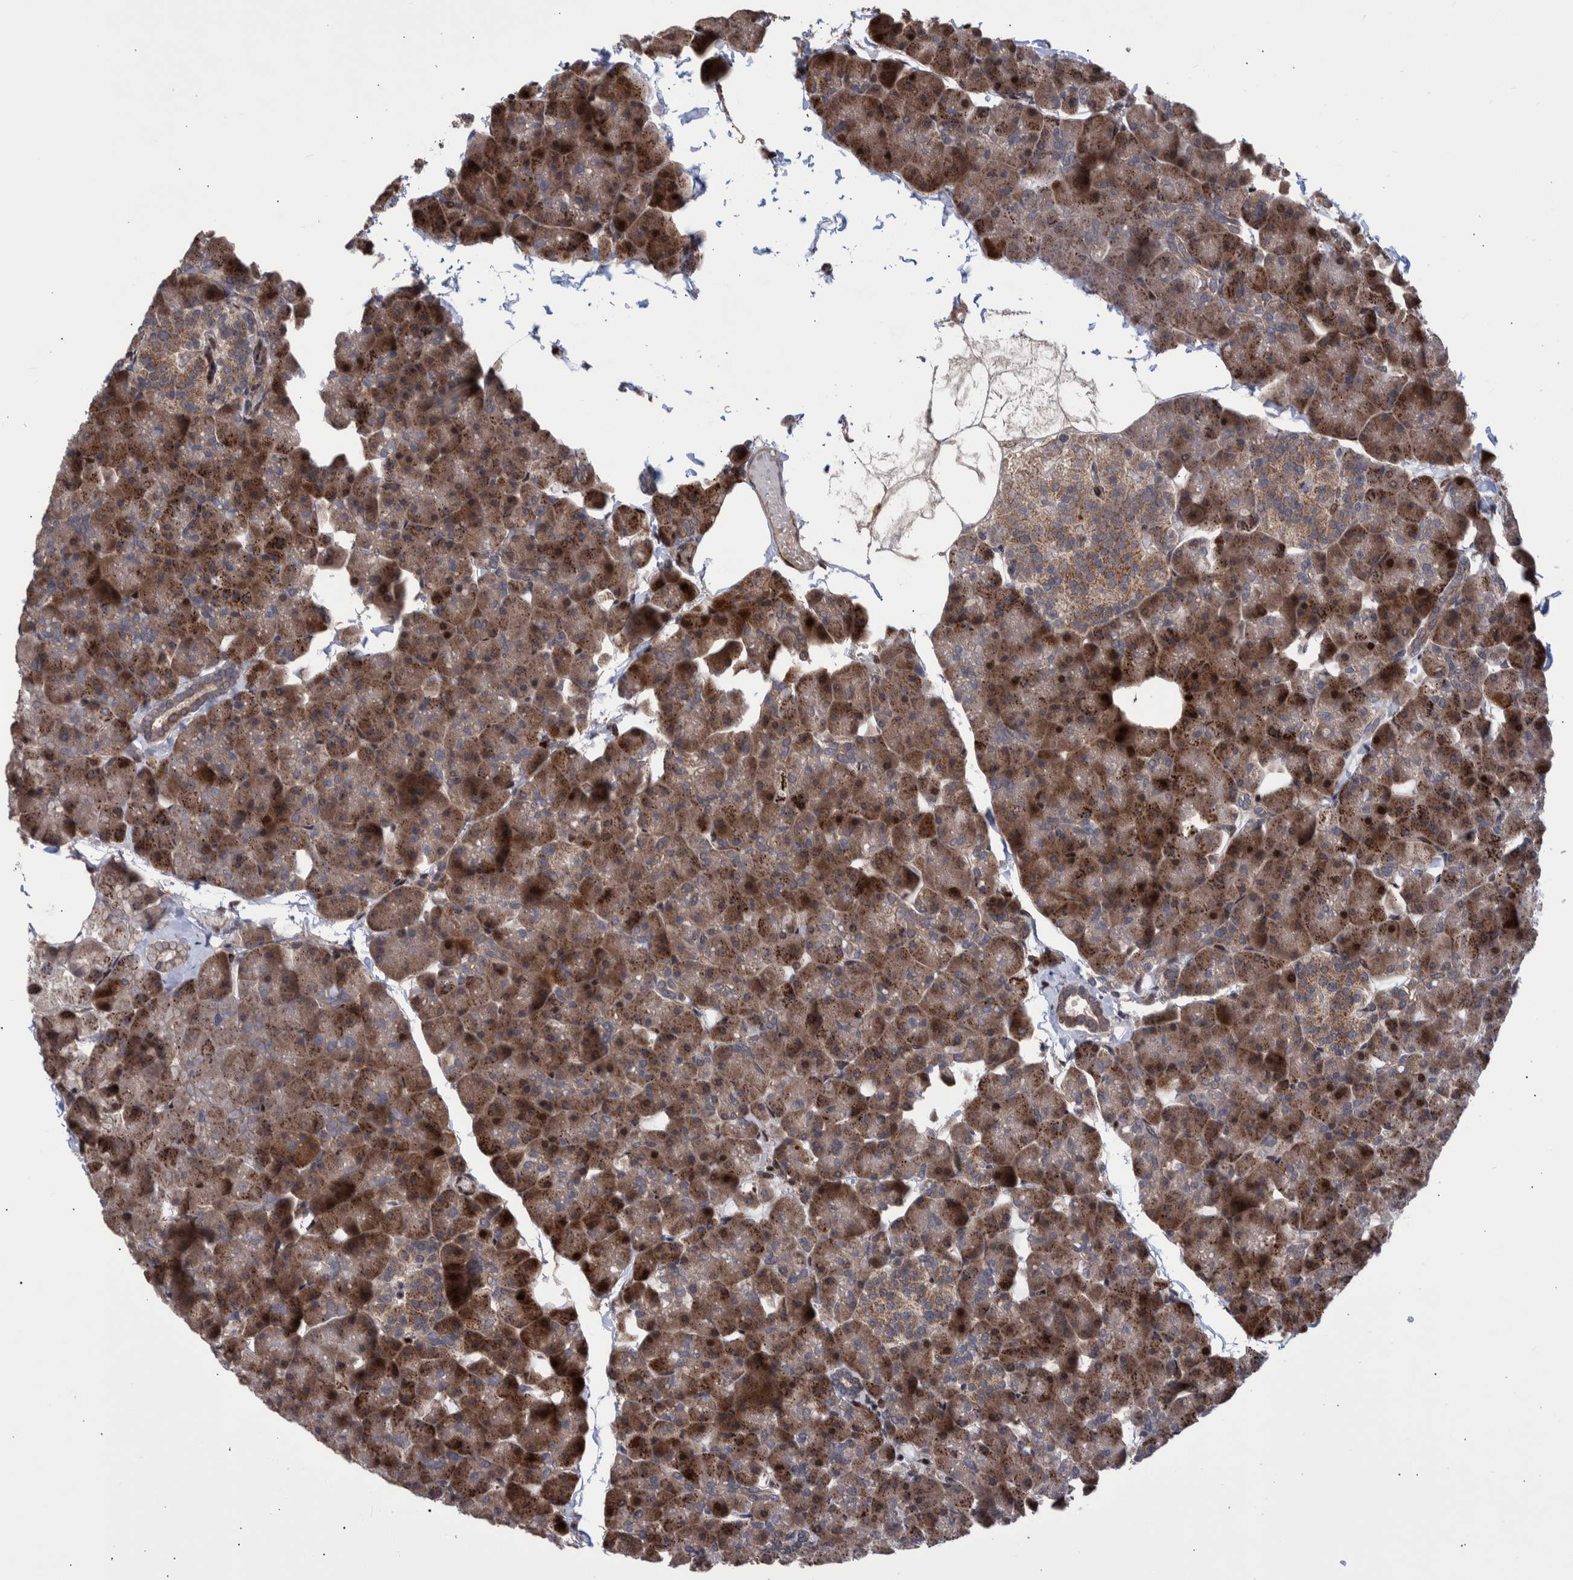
{"staining": {"intensity": "strong", "quantity": ">75%", "location": "cytoplasmic/membranous,nuclear"}, "tissue": "pancreas", "cell_type": "Exocrine glandular cells", "image_type": "normal", "snomed": [{"axis": "morphology", "description": "Normal tissue, NOS"}, {"axis": "topography", "description": "Pancreas"}], "caption": "This image shows IHC staining of unremarkable human pancreas, with high strong cytoplasmic/membranous,nuclear staining in about >75% of exocrine glandular cells.", "gene": "SHISA6", "patient": {"sex": "male", "age": 35}}